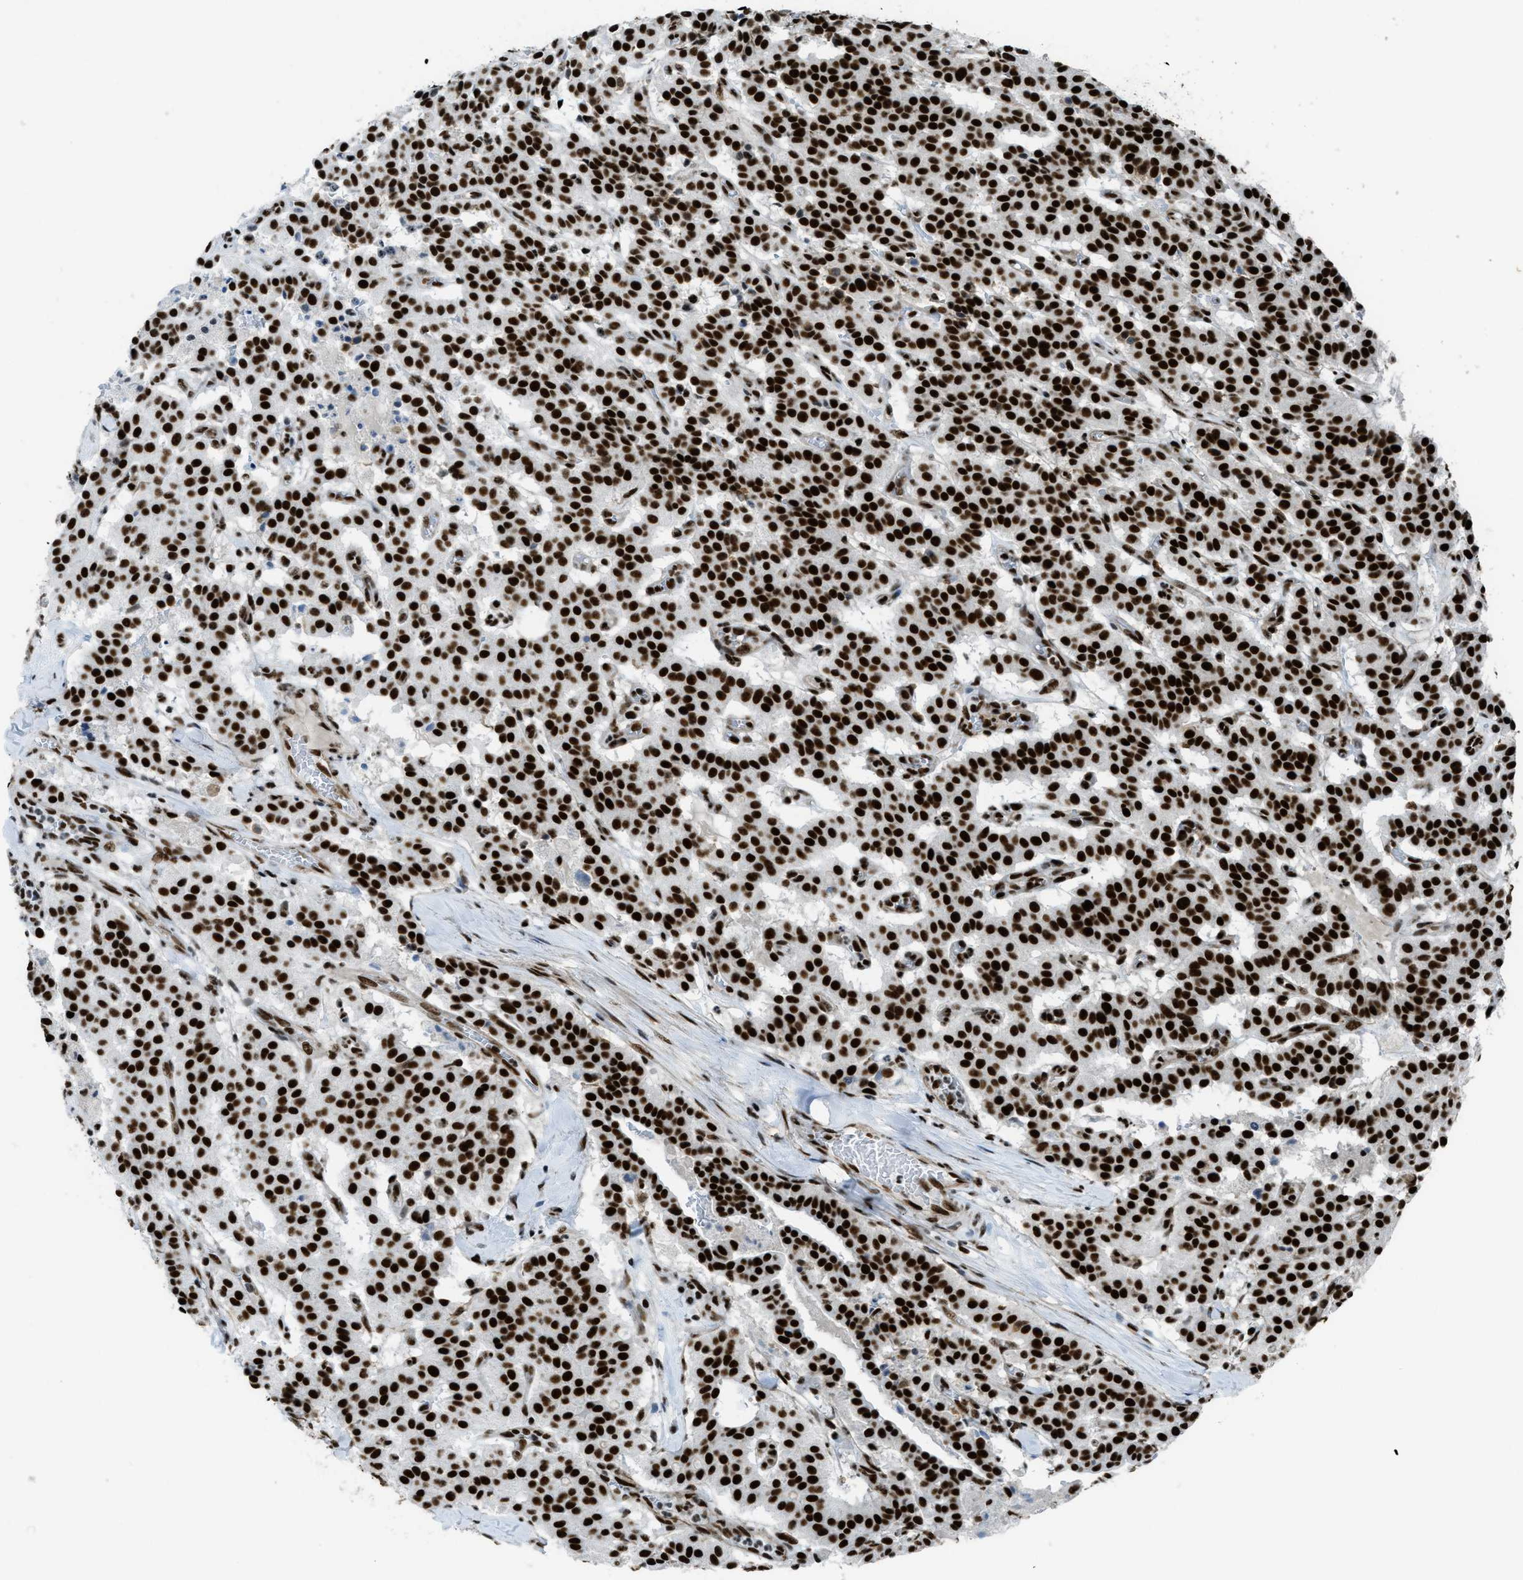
{"staining": {"intensity": "strong", "quantity": ">75%", "location": "nuclear"}, "tissue": "carcinoid", "cell_type": "Tumor cells", "image_type": "cancer", "snomed": [{"axis": "morphology", "description": "Carcinoid, malignant, NOS"}, {"axis": "topography", "description": "Lung"}], "caption": "Carcinoid stained for a protein reveals strong nuclear positivity in tumor cells.", "gene": "ZNF207", "patient": {"sex": "male", "age": 30}}